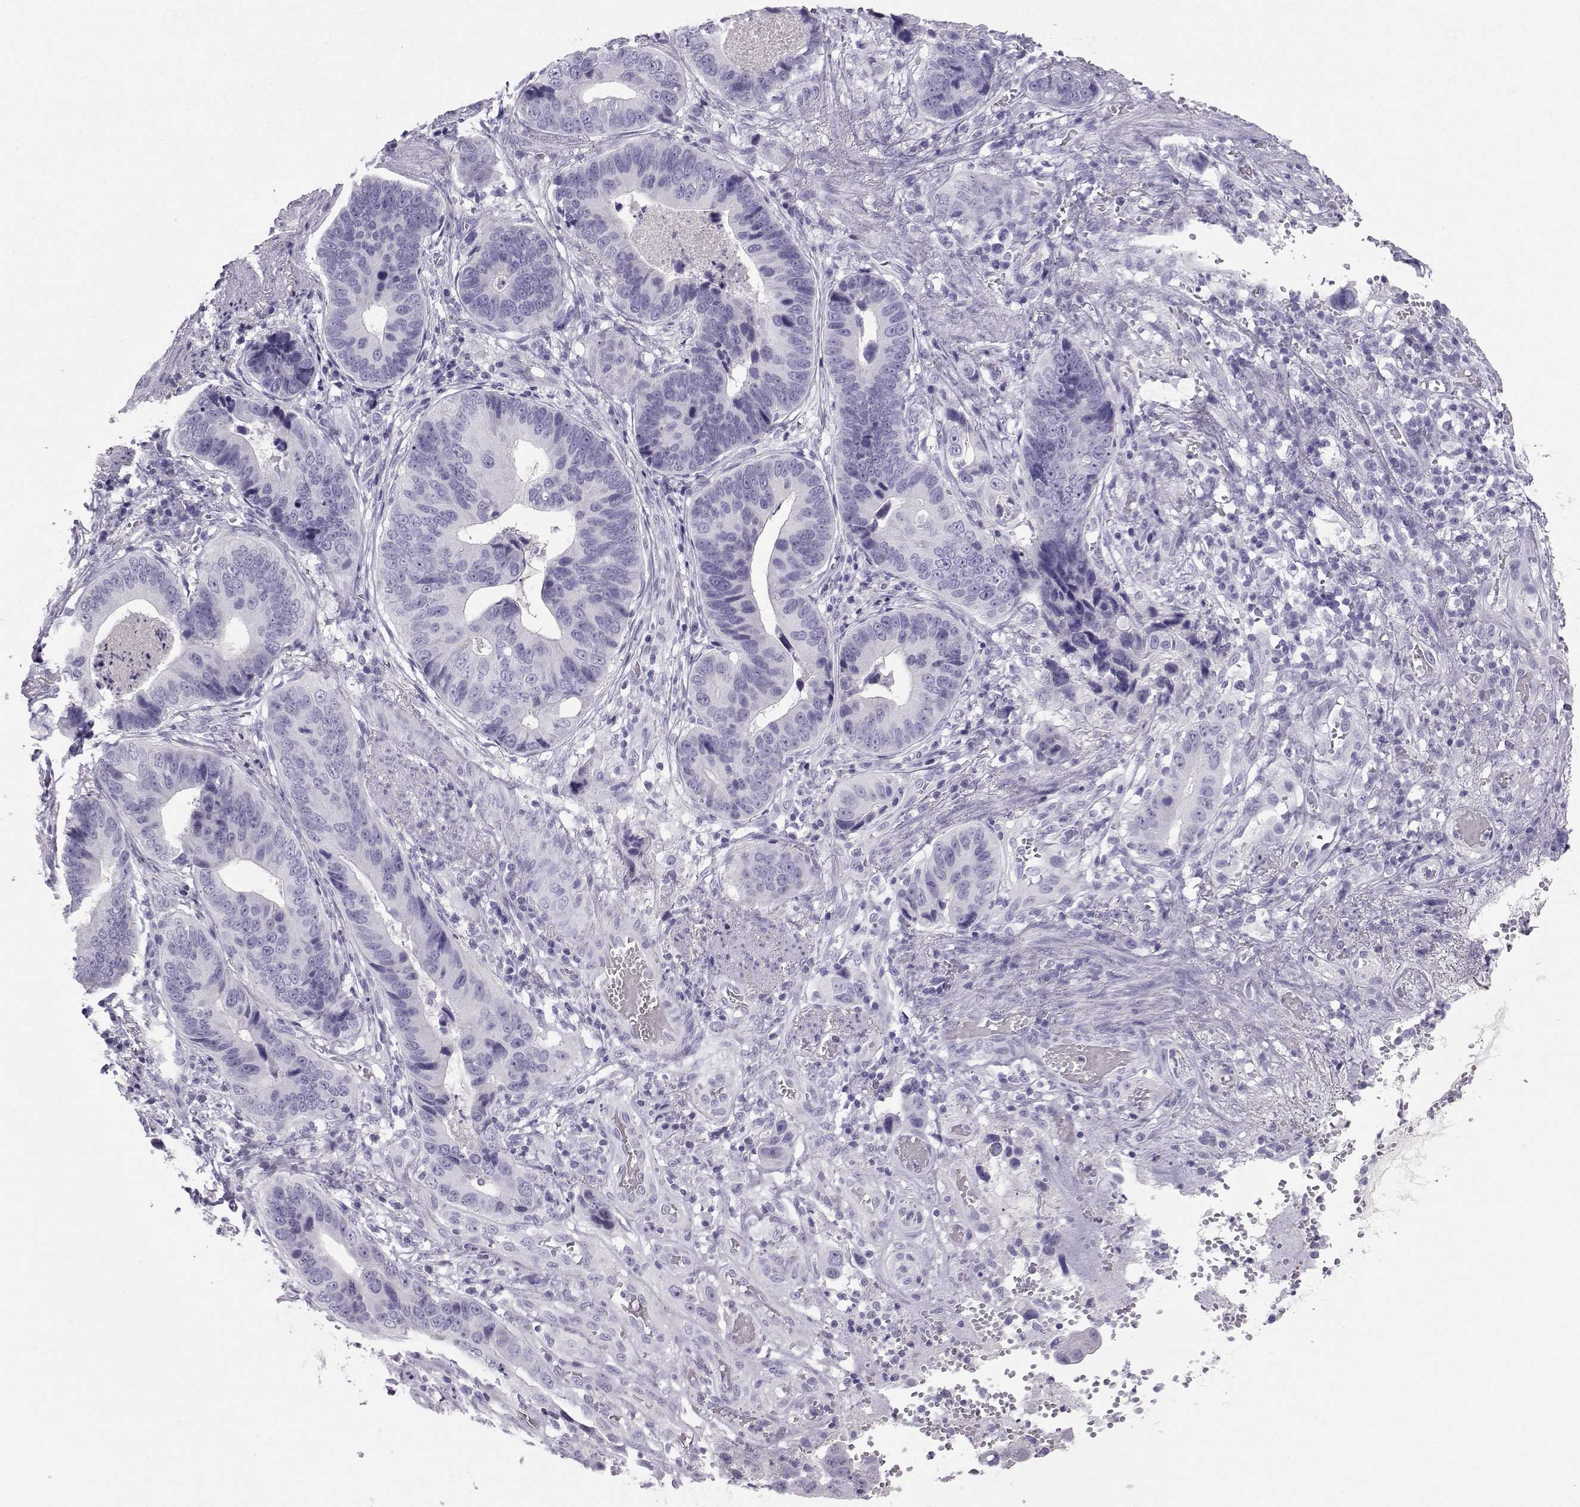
{"staining": {"intensity": "negative", "quantity": "none", "location": "none"}, "tissue": "stomach cancer", "cell_type": "Tumor cells", "image_type": "cancer", "snomed": [{"axis": "morphology", "description": "Adenocarcinoma, NOS"}, {"axis": "topography", "description": "Stomach"}], "caption": "Tumor cells are negative for protein expression in human adenocarcinoma (stomach).", "gene": "IQCD", "patient": {"sex": "male", "age": 84}}